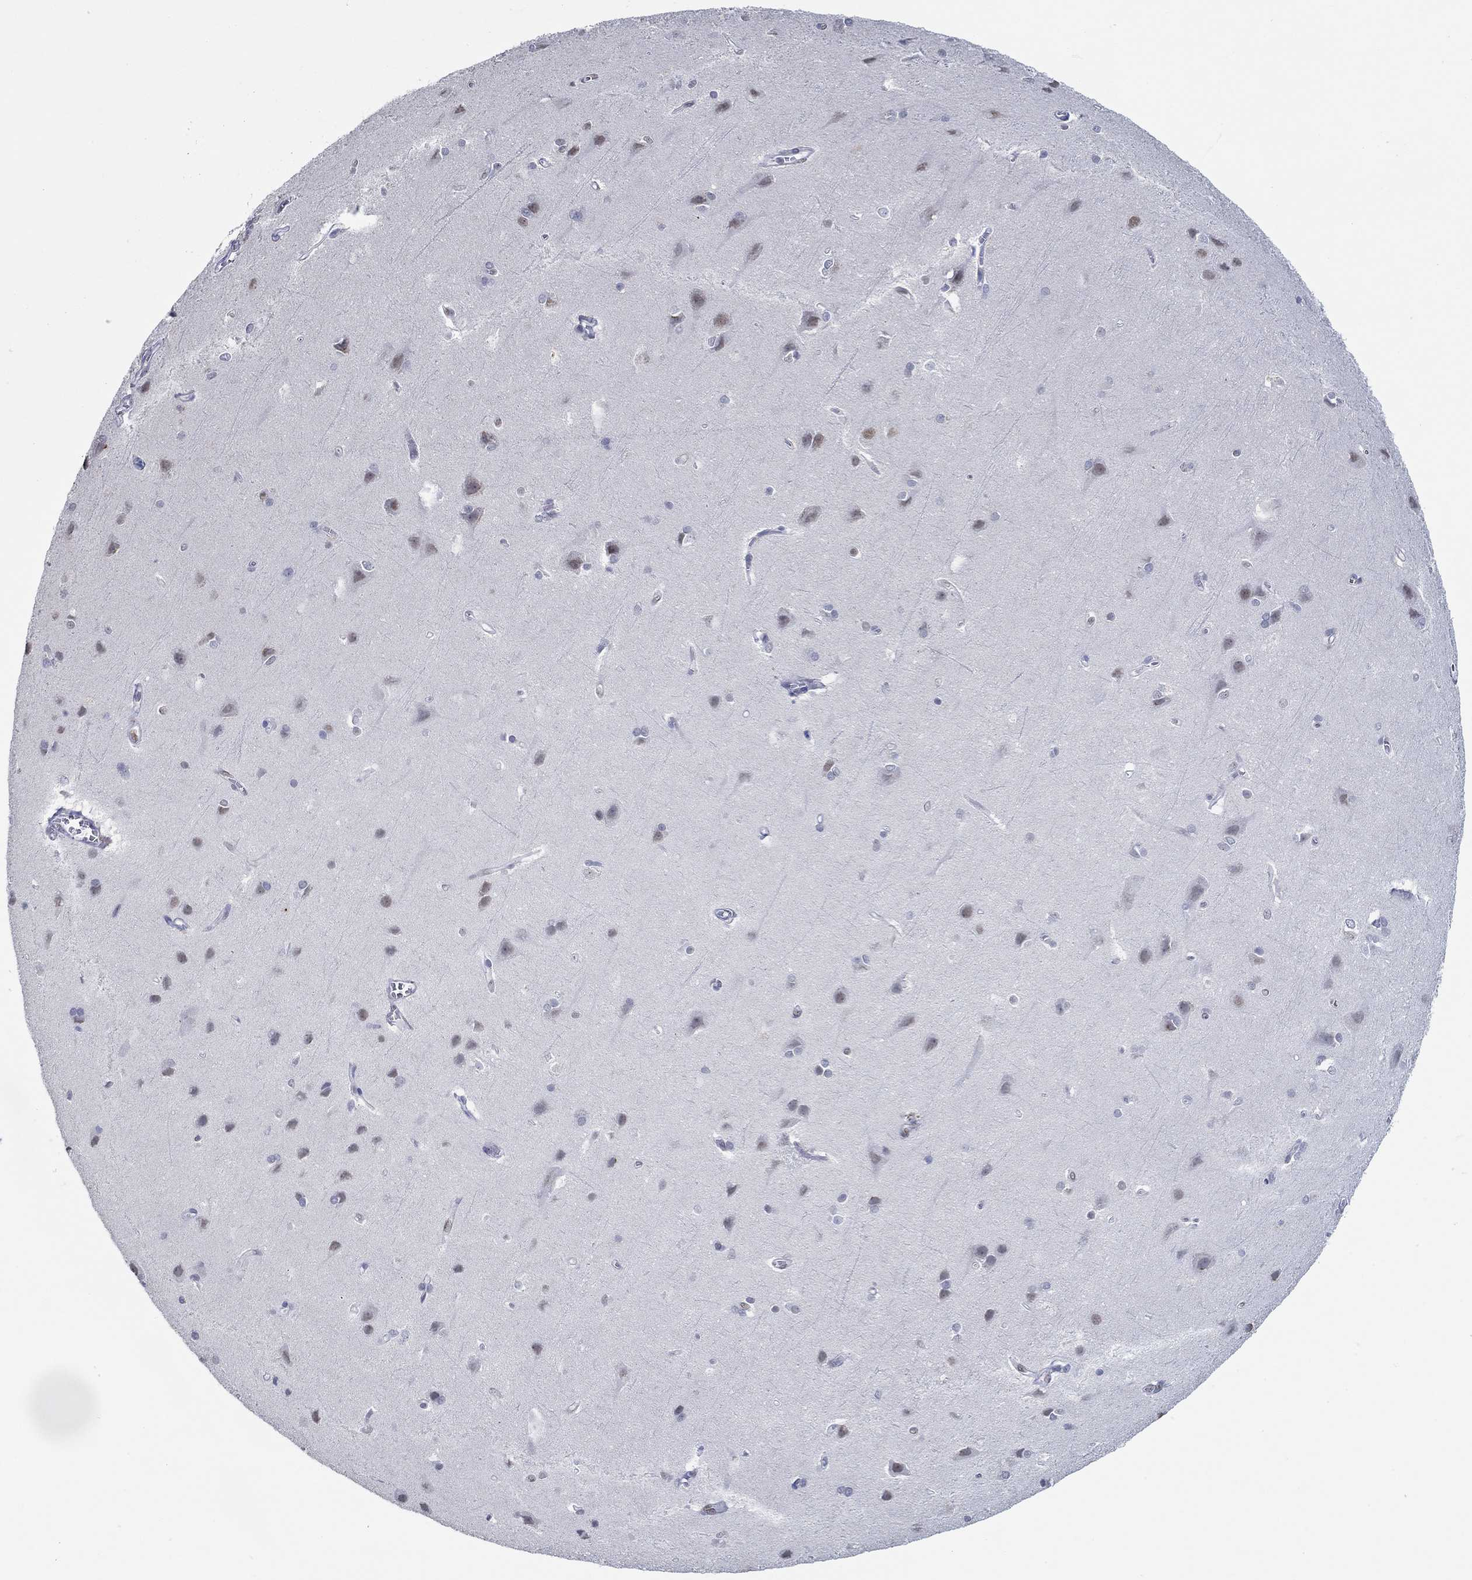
{"staining": {"intensity": "negative", "quantity": "none", "location": "none"}, "tissue": "cerebral cortex", "cell_type": "Endothelial cells", "image_type": "normal", "snomed": [{"axis": "morphology", "description": "Normal tissue, NOS"}, {"axis": "topography", "description": "Cerebral cortex"}], "caption": "Immunohistochemical staining of unremarkable human cerebral cortex displays no significant expression in endothelial cells. (Stains: DAB (3,3'-diaminobenzidine) immunohistochemistry with hematoxylin counter stain, Microscopy: brightfield microscopy at high magnification).", "gene": "GATA2", "patient": {"sex": "male", "age": 37}}